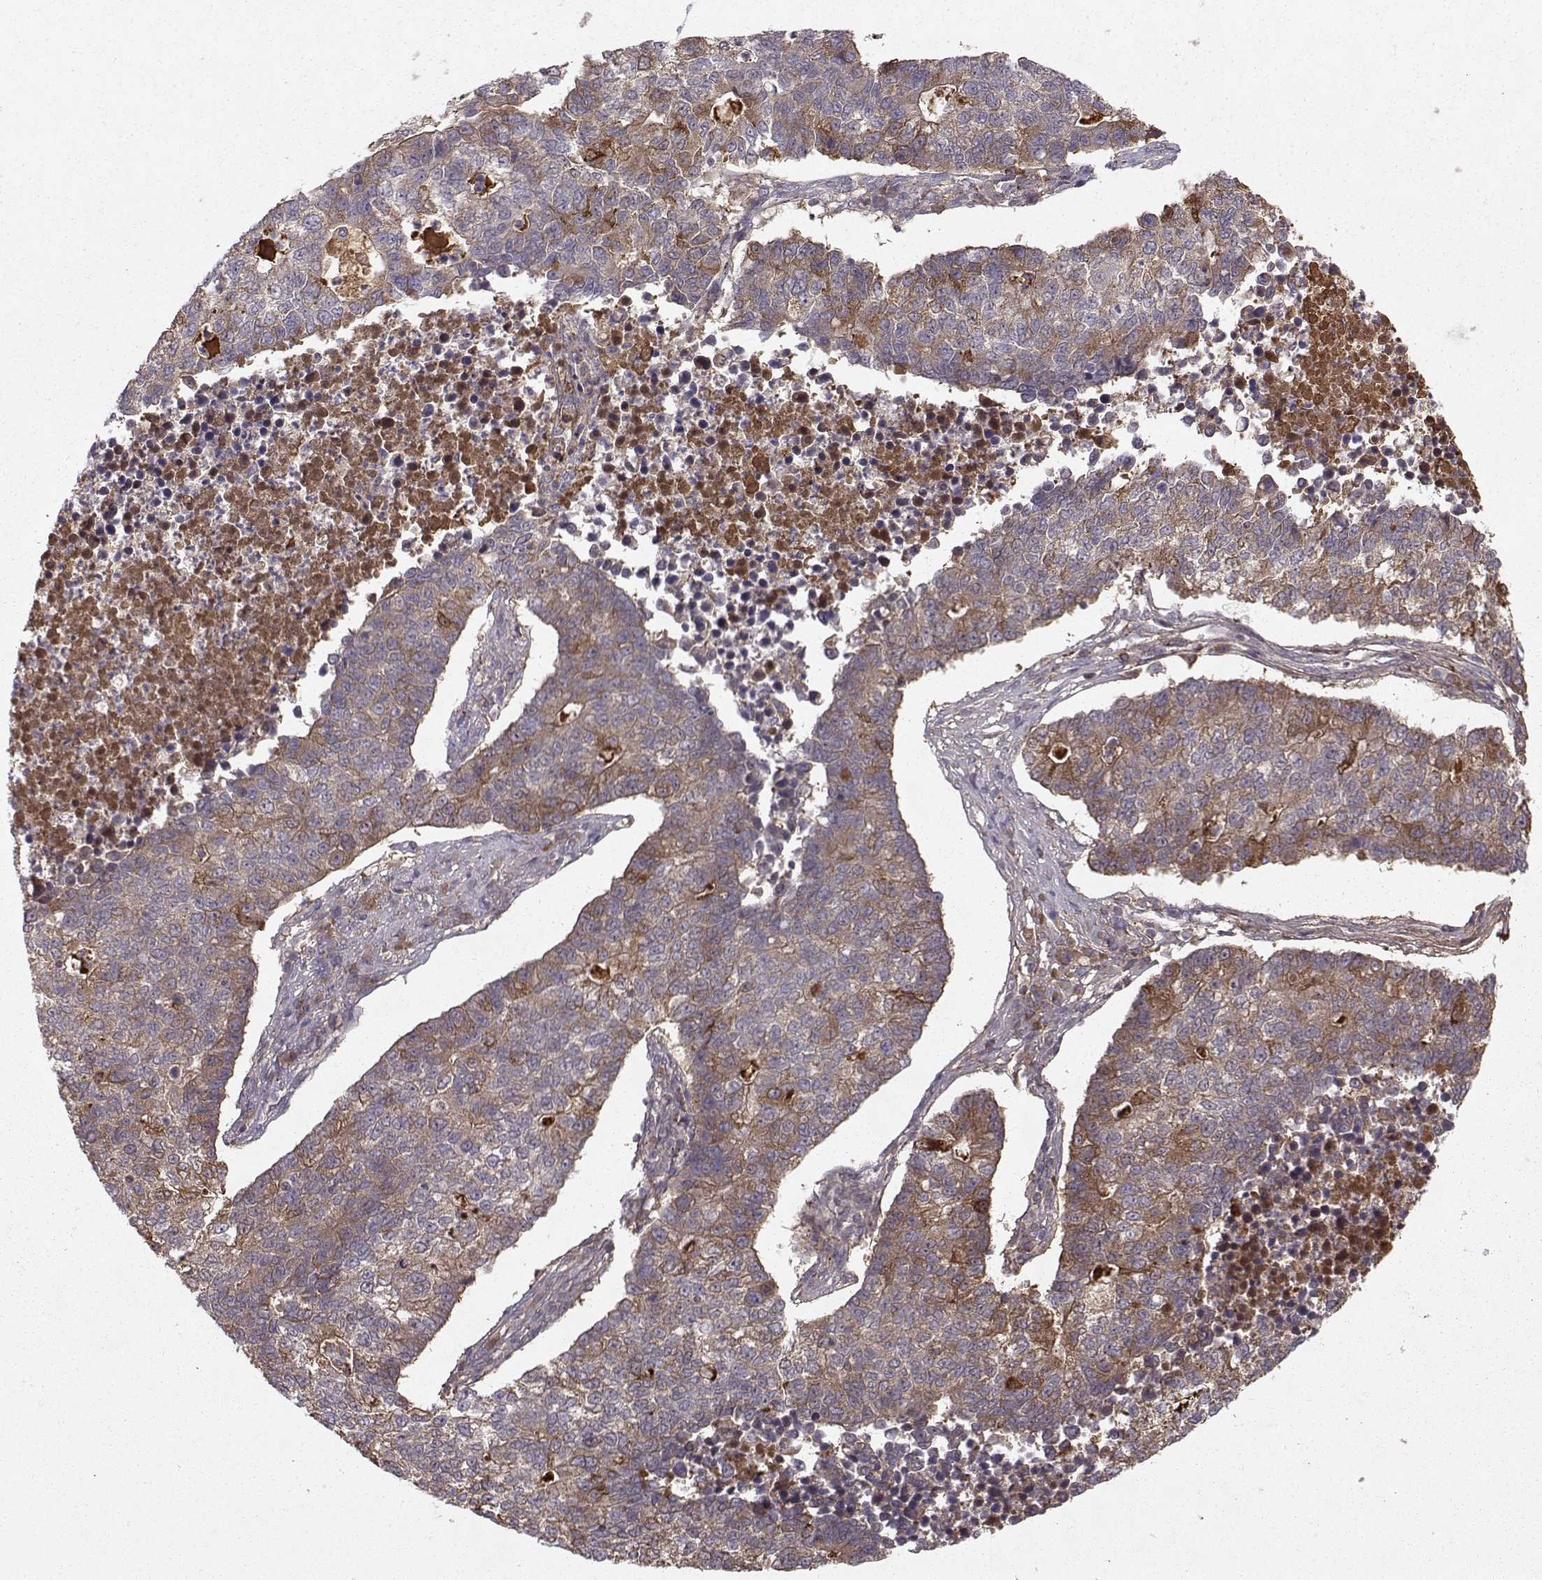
{"staining": {"intensity": "strong", "quantity": "<25%", "location": "cytoplasmic/membranous"}, "tissue": "lung cancer", "cell_type": "Tumor cells", "image_type": "cancer", "snomed": [{"axis": "morphology", "description": "Adenocarcinoma, NOS"}, {"axis": "topography", "description": "Lung"}], "caption": "Protein staining demonstrates strong cytoplasmic/membranous positivity in about <25% of tumor cells in lung cancer (adenocarcinoma).", "gene": "WNT6", "patient": {"sex": "male", "age": 57}}